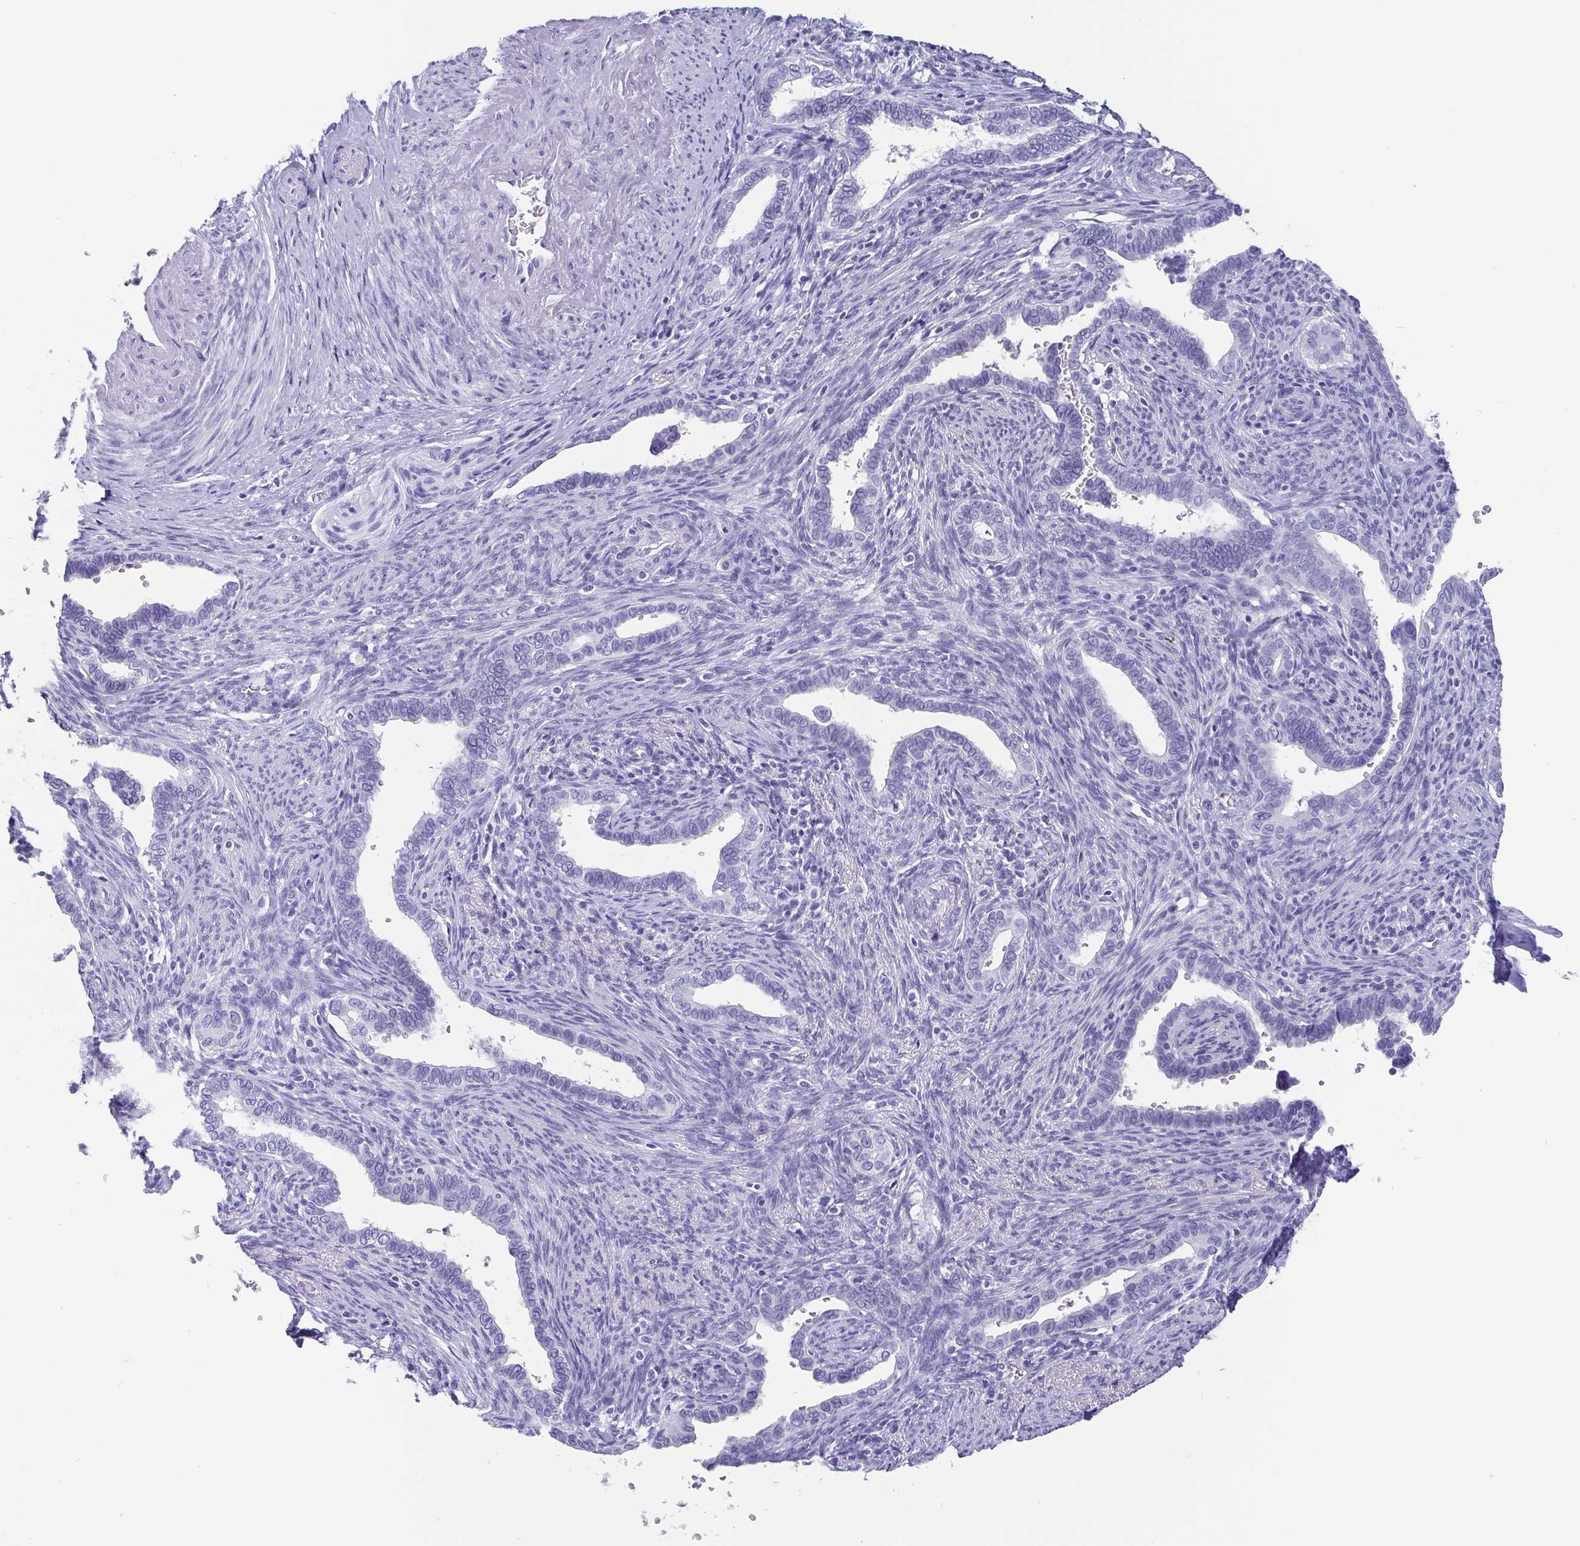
{"staining": {"intensity": "negative", "quantity": "none", "location": "none"}, "tissue": "cervical cancer", "cell_type": "Tumor cells", "image_type": "cancer", "snomed": [{"axis": "morphology", "description": "Adenocarcinoma, NOS"}, {"axis": "morphology", "description": "Adenocarcinoma, Low grade"}, {"axis": "topography", "description": "Cervix"}], "caption": "Tumor cells are negative for brown protein staining in cervical cancer.", "gene": "SCGN", "patient": {"sex": "female", "age": 35}}